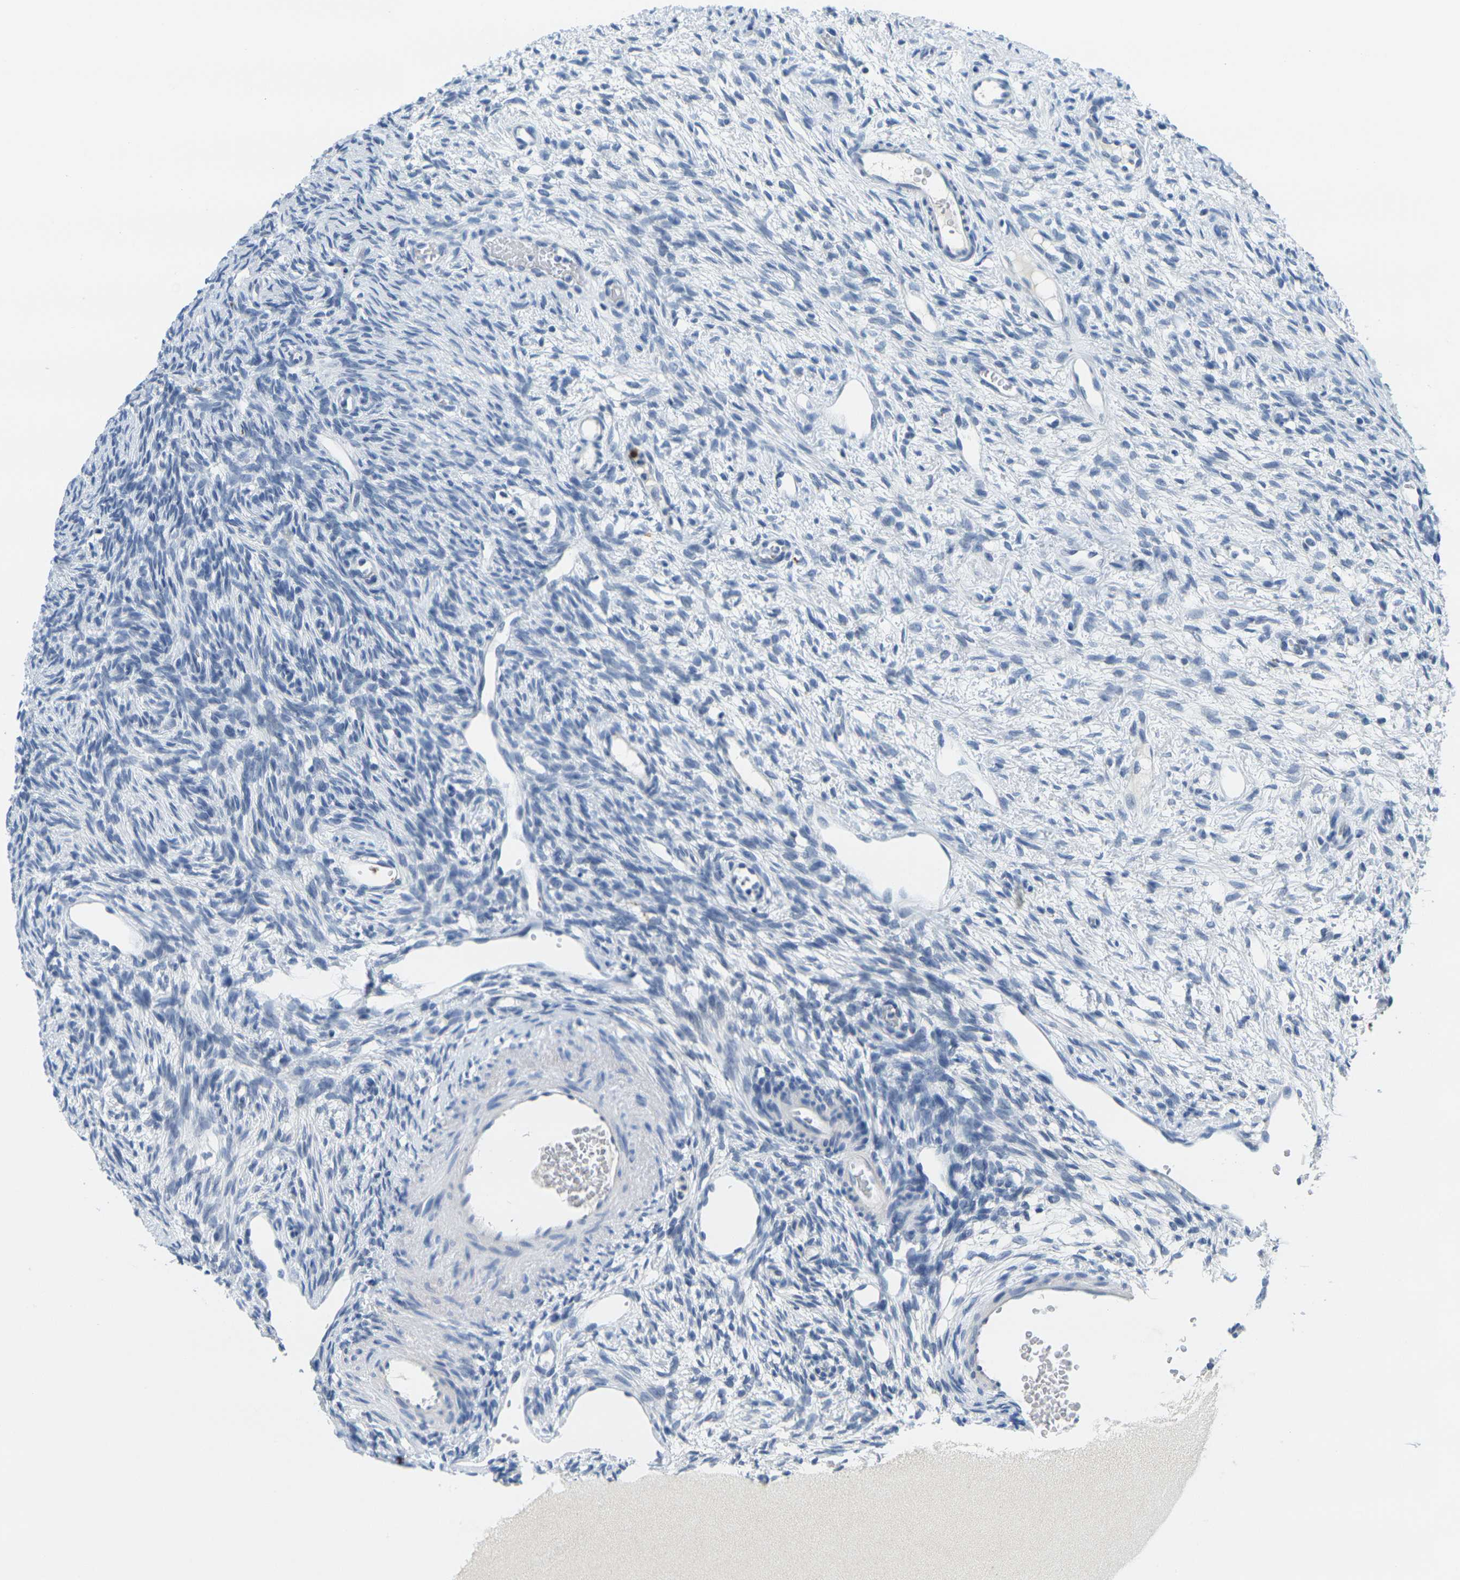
{"staining": {"intensity": "strong", "quantity": ">75%", "location": "cytoplasmic/membranous"}, "tissue": "ovary", "cell_type": "Follicle cells", "image_type": "normal", "snomed": [{"axis": "morphology", "description": "Normal tissue, NOS"}, {"axis": "topography", "description": "Ovary"}], "caption": "Immunohistochemical staining of benign ovary displays high levels of strong cytoplasmic/membranous staining in approximately >75% of follicle cells.", "gene": "GPR15", "patient": {"sex": "female", "age": 33}}